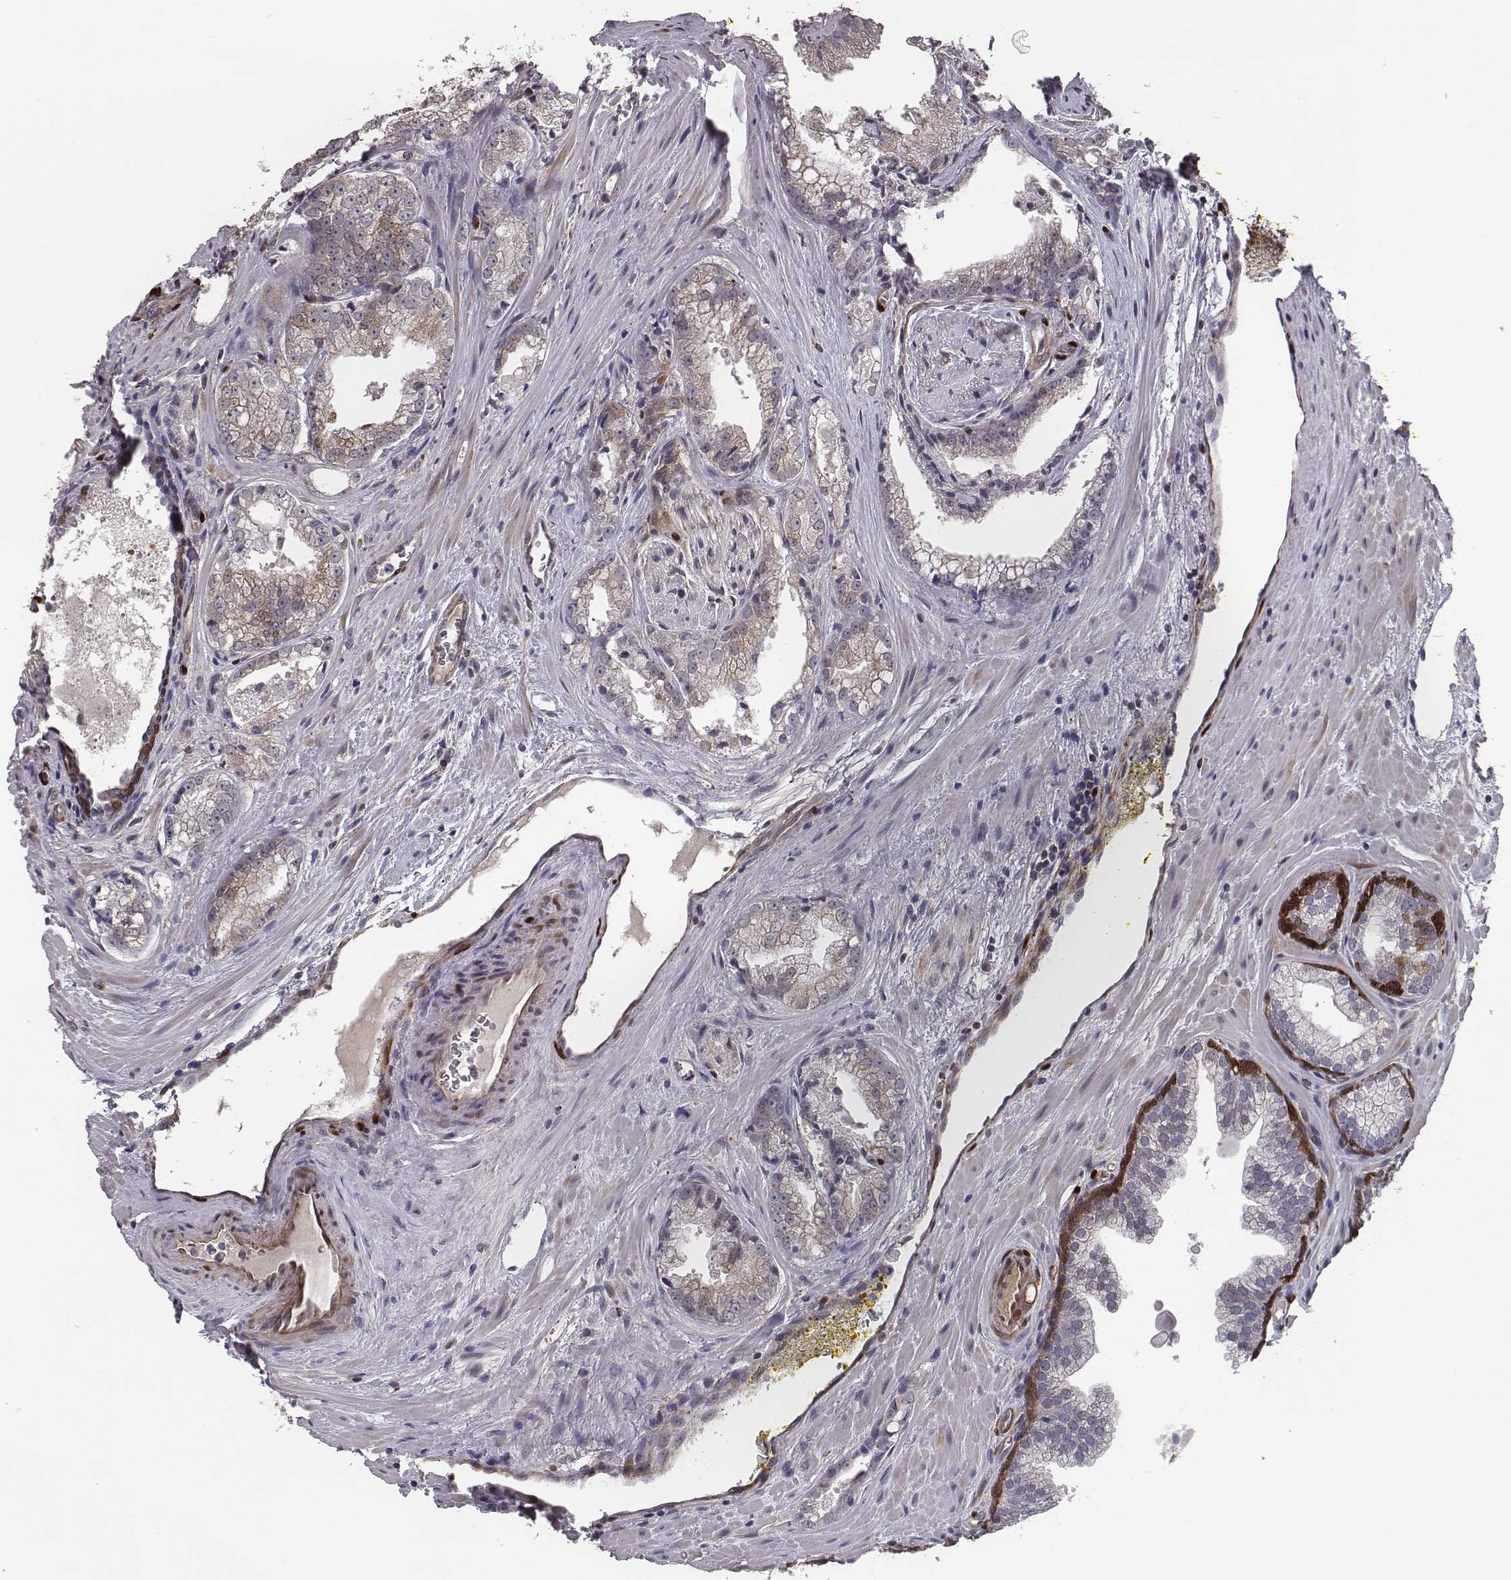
{"staining": {"intensity": "negative", "quantity": "none", "location": "none"}, "tissue": "prostate cancer", "cell_type": "Tumor cells", "image_type": "cancer", "snomed": [{"axis": "morphology", "description": "Adenocarcinoma, NOS"}, {"axis": "morphology", "description": "Adenocarcinoma, High grade"}, {"axis": "topography", "description": "Prostate"}], "caption": "Immunohistochemical staining of prostate adenocarcinoma displays no significant staining in tumor cells. Nuclei are stained in blue.", "gene": "ISYNA1", "patient": {"sex": "male", "age": 70}}